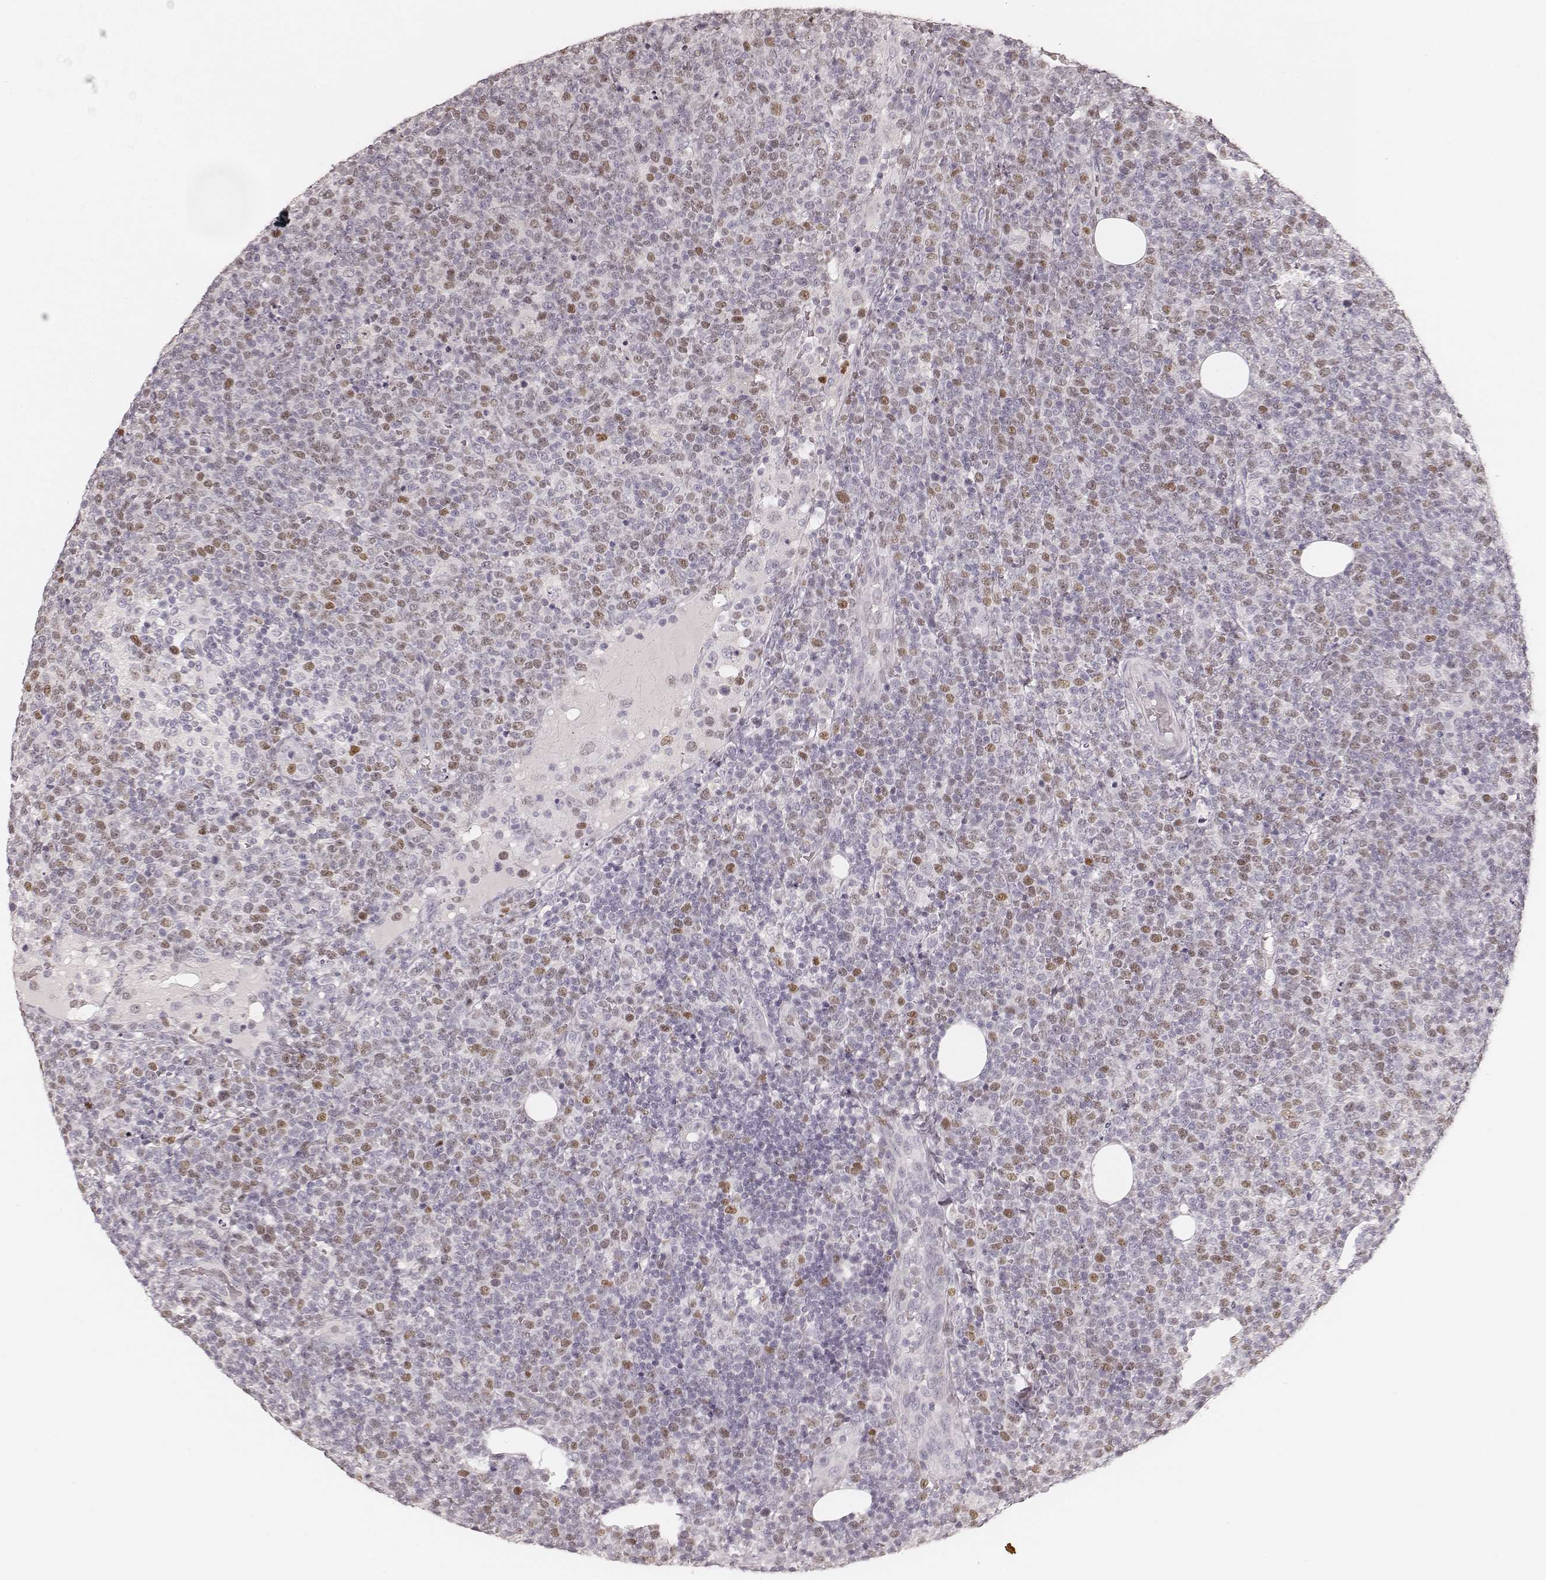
{"staining": {"intensity": "weak", "quantity": "25%-75%", "location": "nuclear"}, "tissue": "lymphoma", "cell_type": "Tumor cells", "image_type": "cancer", "snomed": [{"axis": "morphology", "description": "Malignant lymphoma, non-Hodgkin's type, High grade"}, {"axis": "topography", "description": "Lymph node"}], "caption": "This image exhibits high-grade malignant lymphoma, non-Hodgkin's type stained with immunohistochemistry to label a protein in brown. The nuclear of tumor cells show weak positivity for the protein. Nuclei are counter-stained blue.", "gene": "TEX37", "patient": {"sex": "male", "age": 61}}